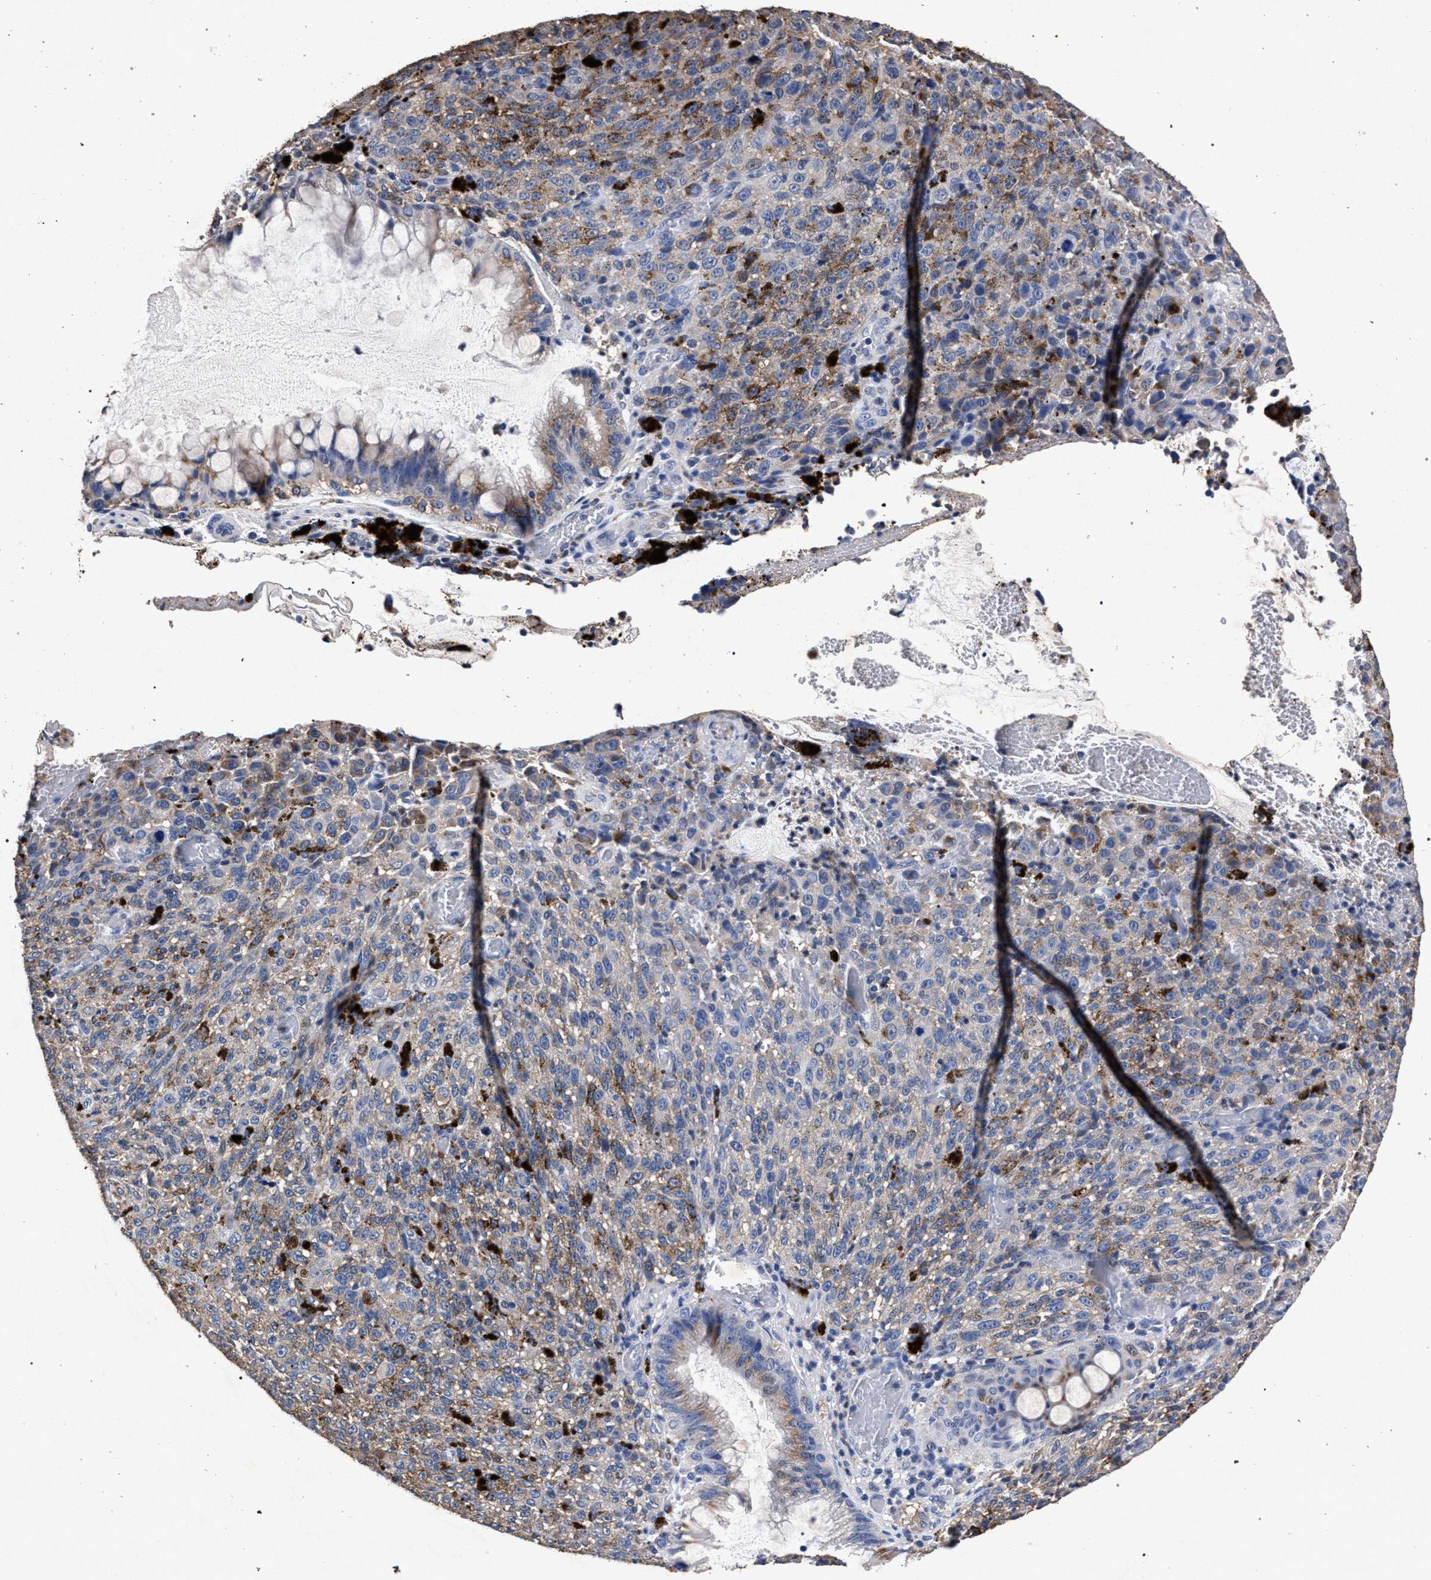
{"staining": {"intensity": "weak", "quantity": "<25%", "location": "cytoplasmic/membranous"}, "tissue": "melanoma", "cell_type": "Tumor cells", "image_type": "cancer", "snomed": [{"axis": "morphology", "description": "Malignant melanoma, NOS"}, {"axis": "topography", "description": "Rectum"}], "caption": "Immunohistochemistry (IHC) of human malignant melanoma reveals no expression in tumor cells.", "gene": "ATP1A2", "patient": {"sex": "female", "age": 81}}